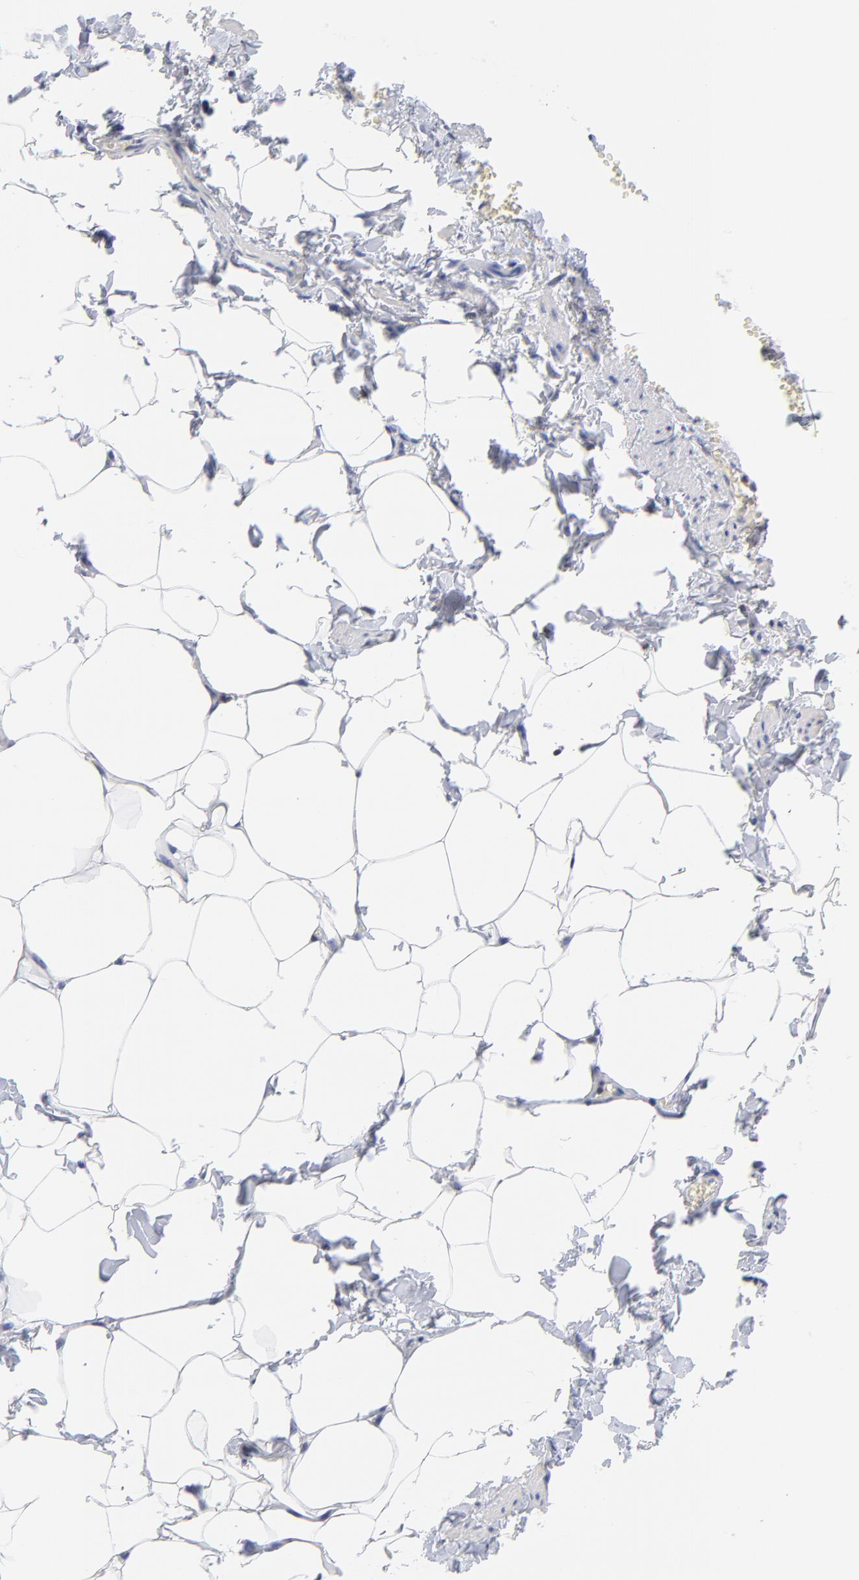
{"staining": {"intensity": "negative", "quantity": "none", "location": "none"}, "tissue": "adipose tissue", "cell_type": "Adipocytes", "image_type": "normal", "snomed": [{"axis": "morphology", "description": "Normal tissue, NOS"}, {"axis": "topography", "description": "Vascular tissue"}], "caption": "There is no significant expression in adipocytes of adipose tissue. (Brightfield microscopy of DAB (3,3'-diaminobenzidine) immunohistochemistry at high magnification).", "gene": "THAP7", "patient": {"sex": "male", "age": 41}}